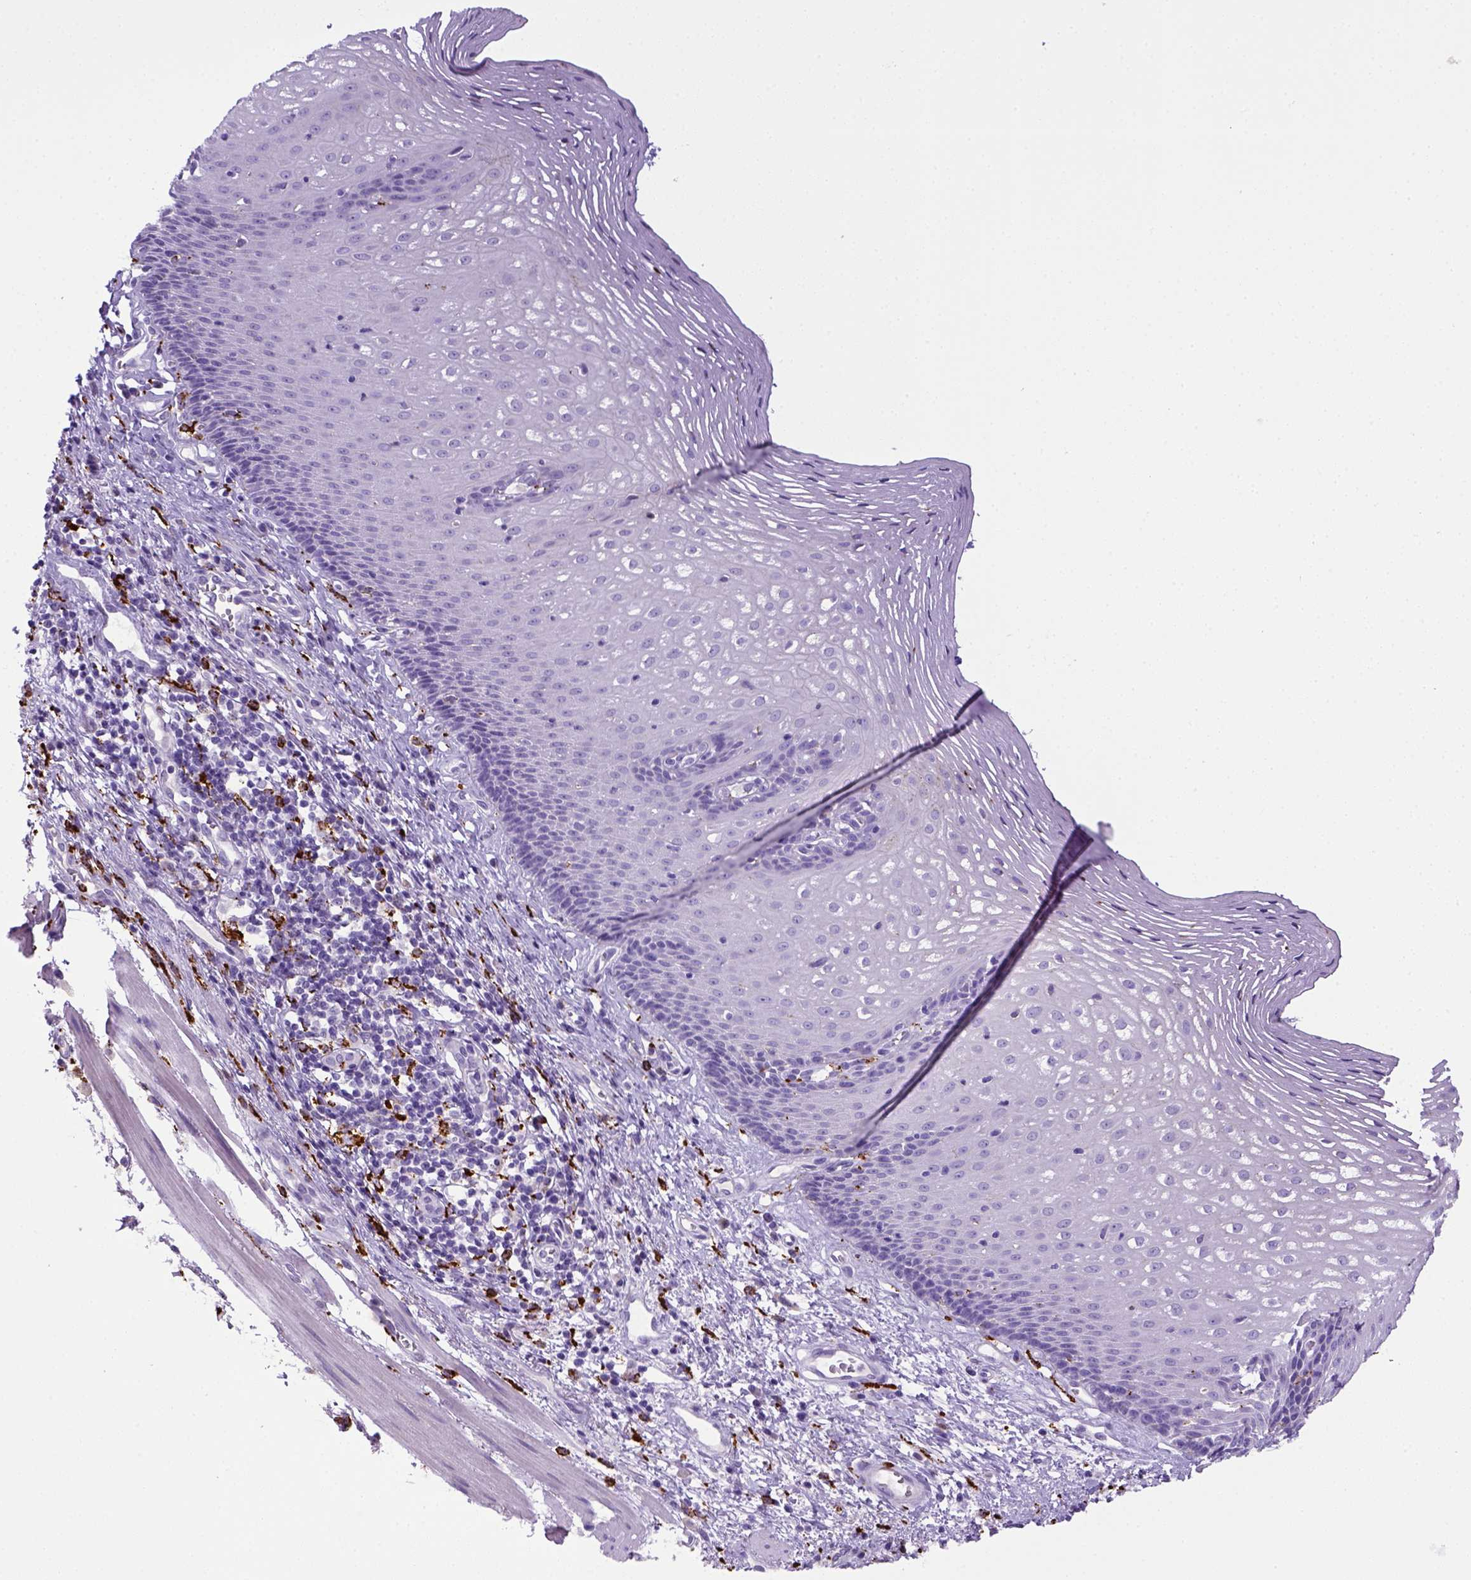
{"staining": {"intensity": "negative", "quantity": "none", "location": "none"}, "tissue": "esophagus", "cell_type": "Squamous epithelial cells", "image_type": "normal", "snomed": [{"axis": "morphology", "description": "Normal tissue, NOS"}, {"axis": "topography", "description": "Esophagus"}], "caption": "This histopathology image is of unremarkable esophagus stained with immunohistochemistry (IHC) to label a protein in brown with the nuclei are counter-stained blue. There is no staining in squamous epithelial cells.", "gene": "CD68", "patient": {"sex": "male", "age": 76}}